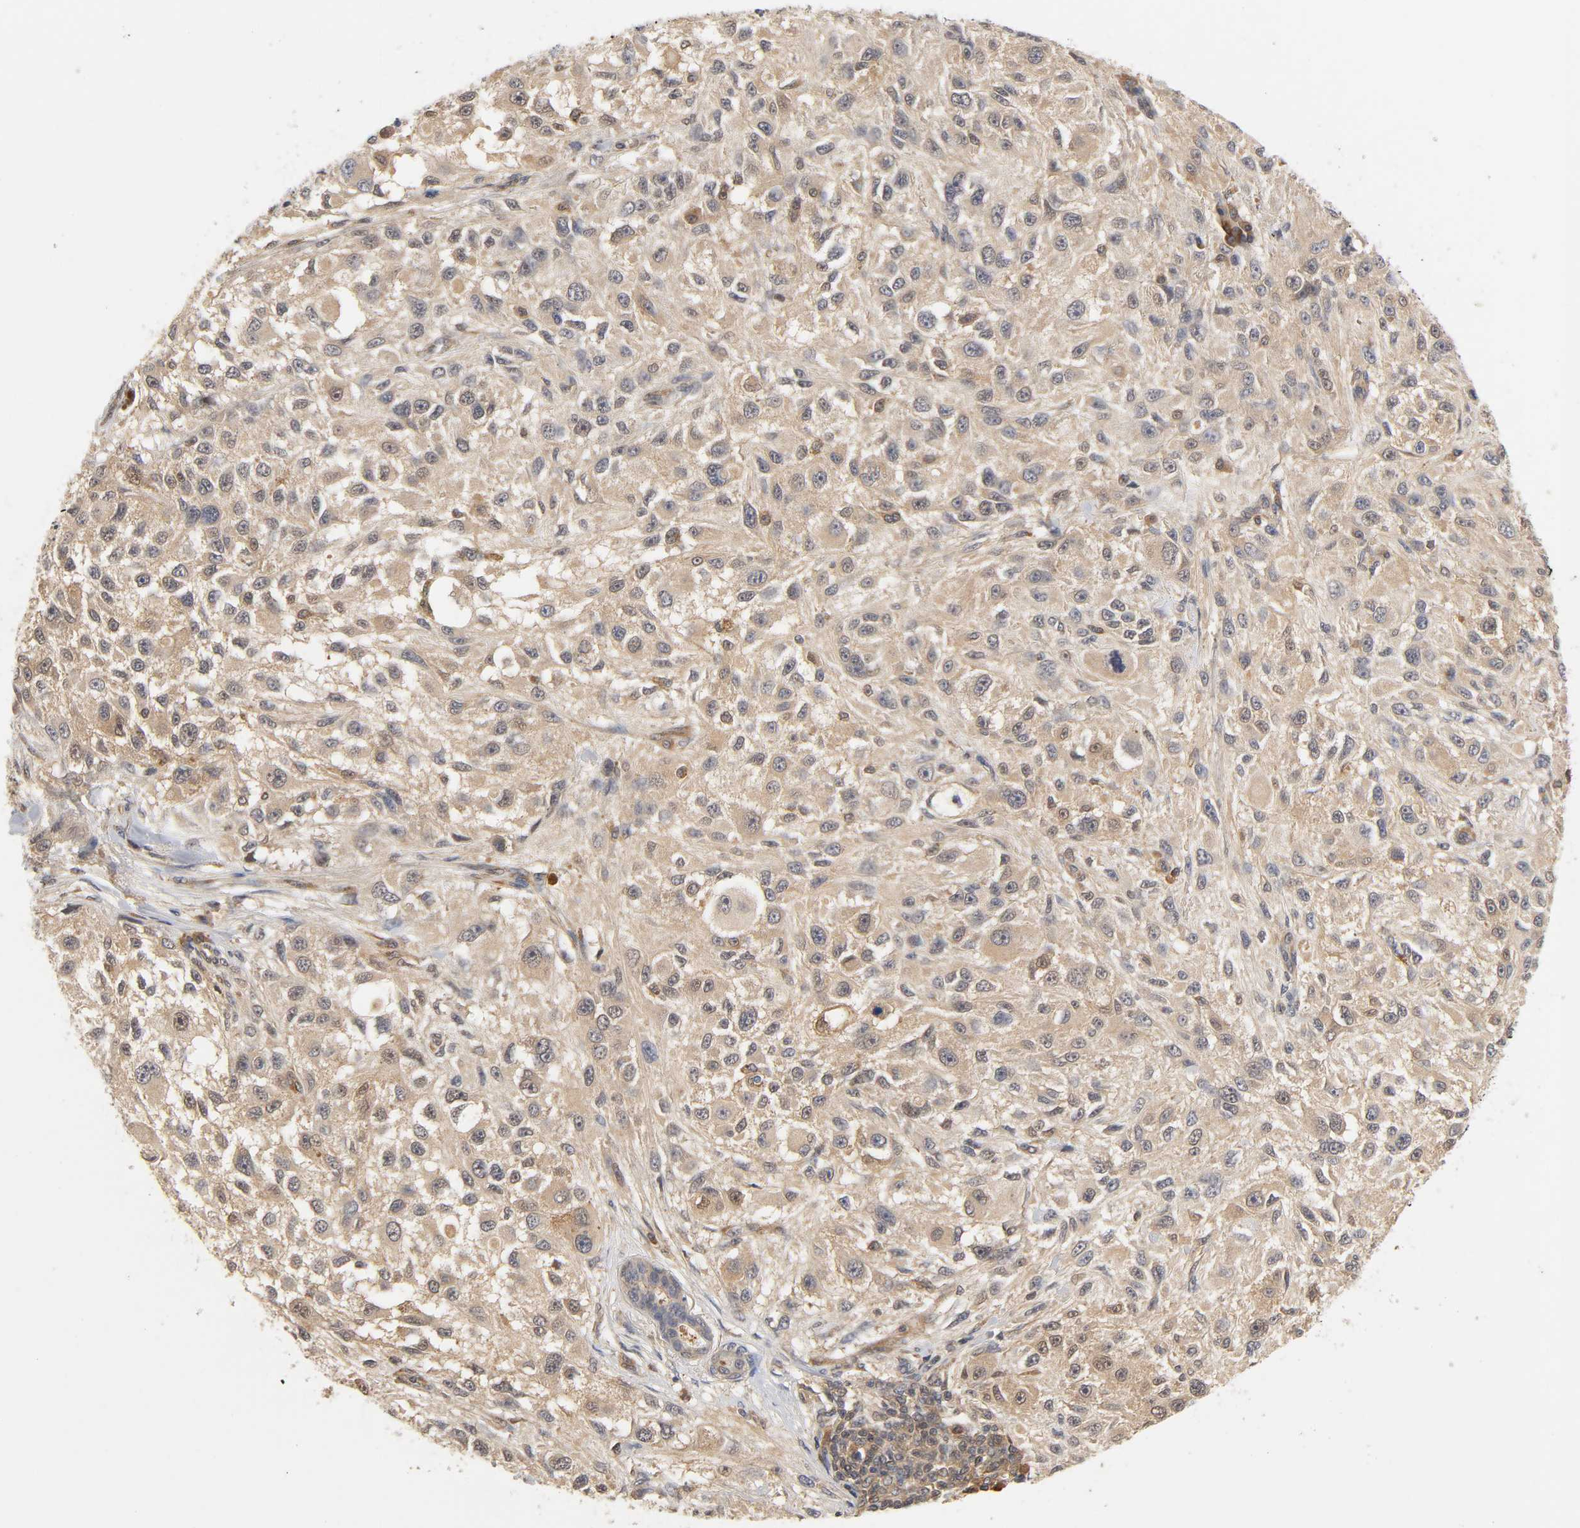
{"staining": {"intensity": "weak", "quantity": ">75%", "location": "cytoplasmic/membranous"}, "tissue": "melanoma", "cell_type": "Tumor cells", "image_type": "cancer", "snomed": [{"axis": "morphology", "description": "Necrosis, NOS"}, {"axis": "morphology", "description": "Malignant melanoma, NOS"}, {"axis": "topography", "description": "Skin"}], "caption": "Melanoma tissue shows weak cytoplasmic/membranous staining in approximately >75% of tumor cells, visualized by immunohistochemistry.", "gene": "PDE5A", "patient": {"sex": "female", "age": 87}}